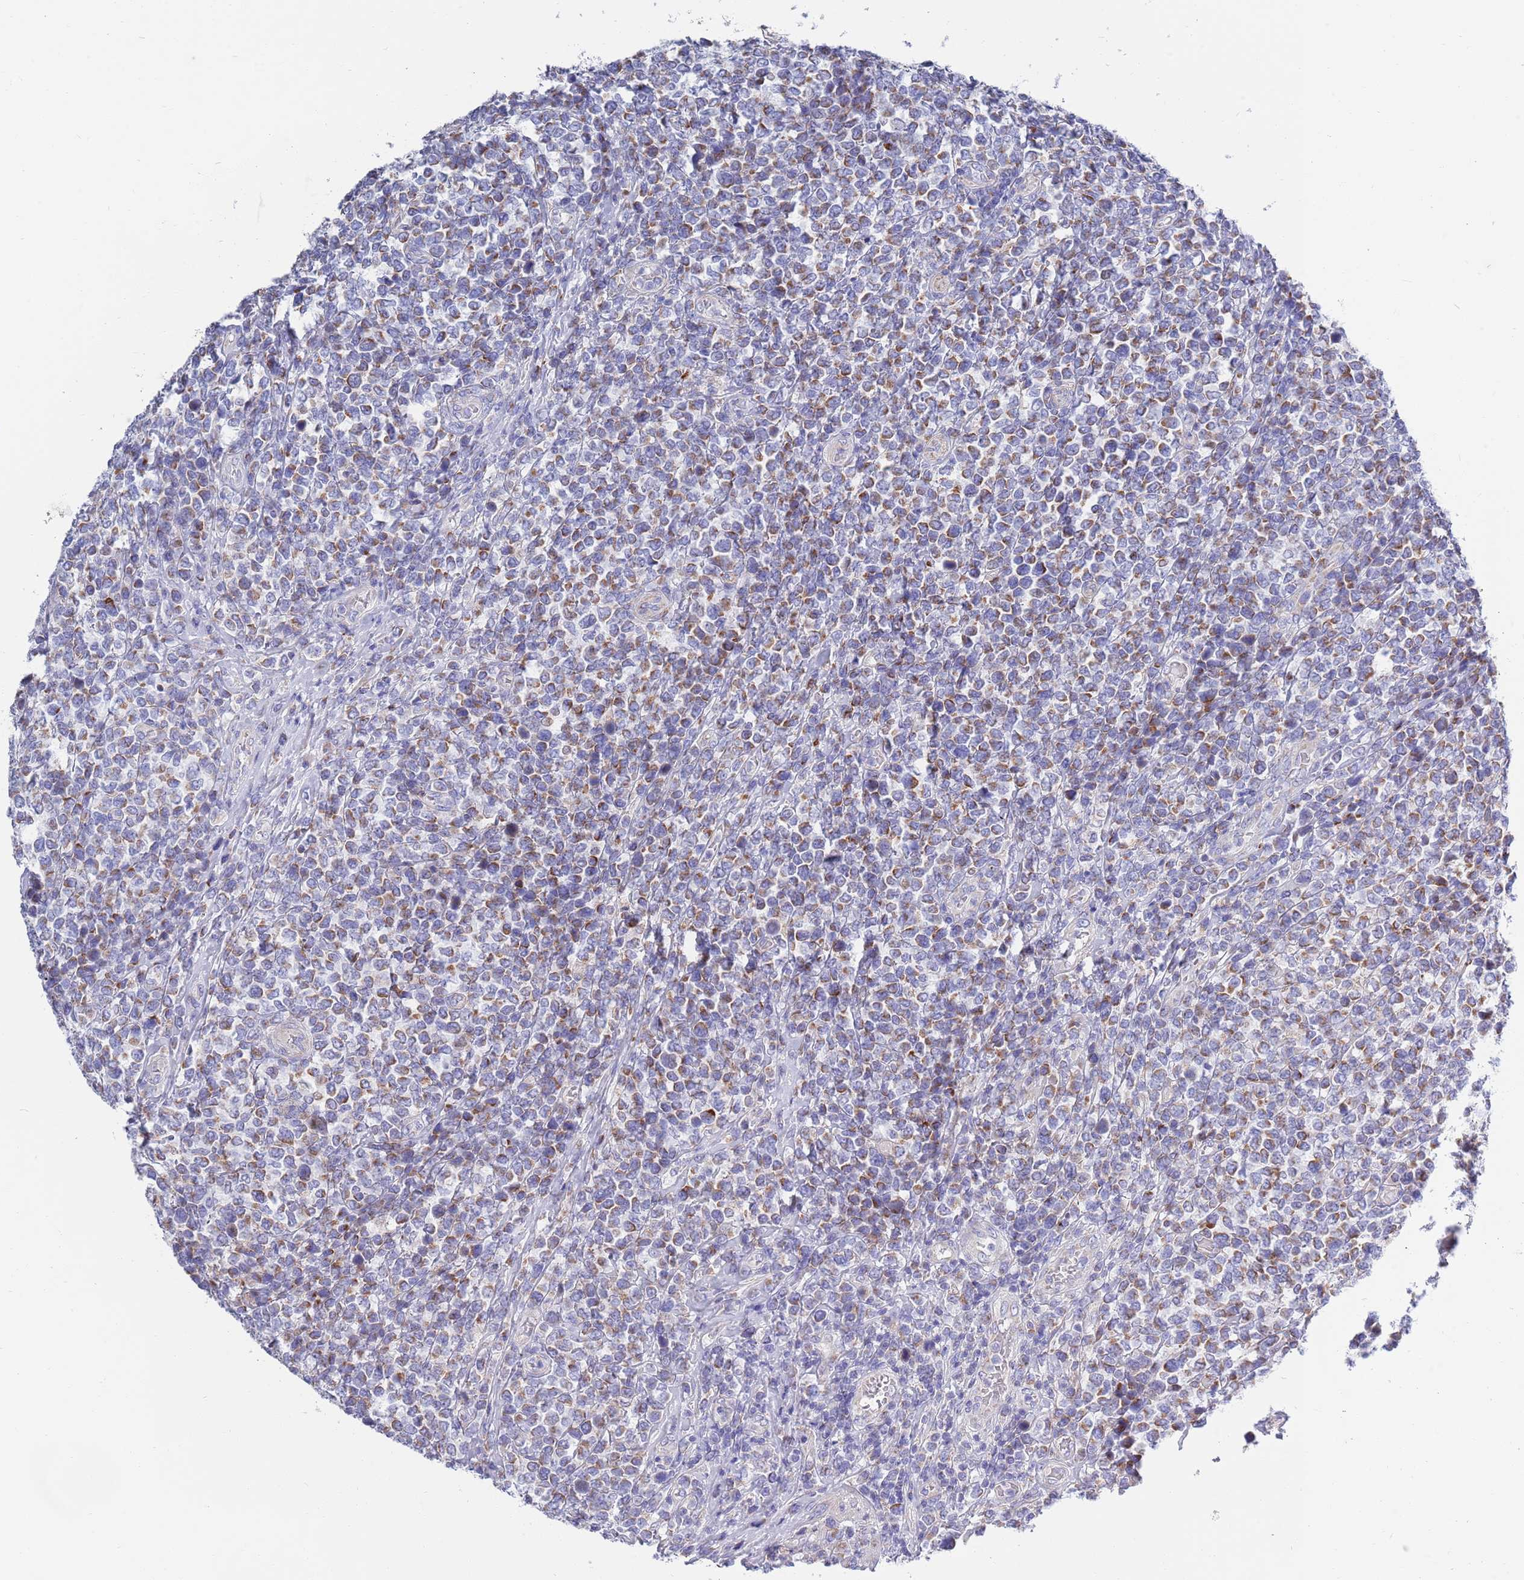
{"staining": {"intensity": "moderate", "quantity": ">75%", "location": "cytoplasmic/membranous"}, "tissue": "lymphoma", "cell_type": "Tumor cells", "image_type": "cancer", "snomed": [{"axis": "morphology", "description": "Malignant lymphoma, non-Hodgkin's type, High grade"}, {"axis": "topography", "description": "Soft tissue"}], "caption": "A high-resolution histopathology image shows IHC staining of lymphoma, which displays moderate cytoplasmic/membranous staining in about >75% of tumor cells. (DAB = brown stain, brightfield microscopy at high magnification).", "gene": "EMC8", "patient": {"sex": "female", "age": 56}}